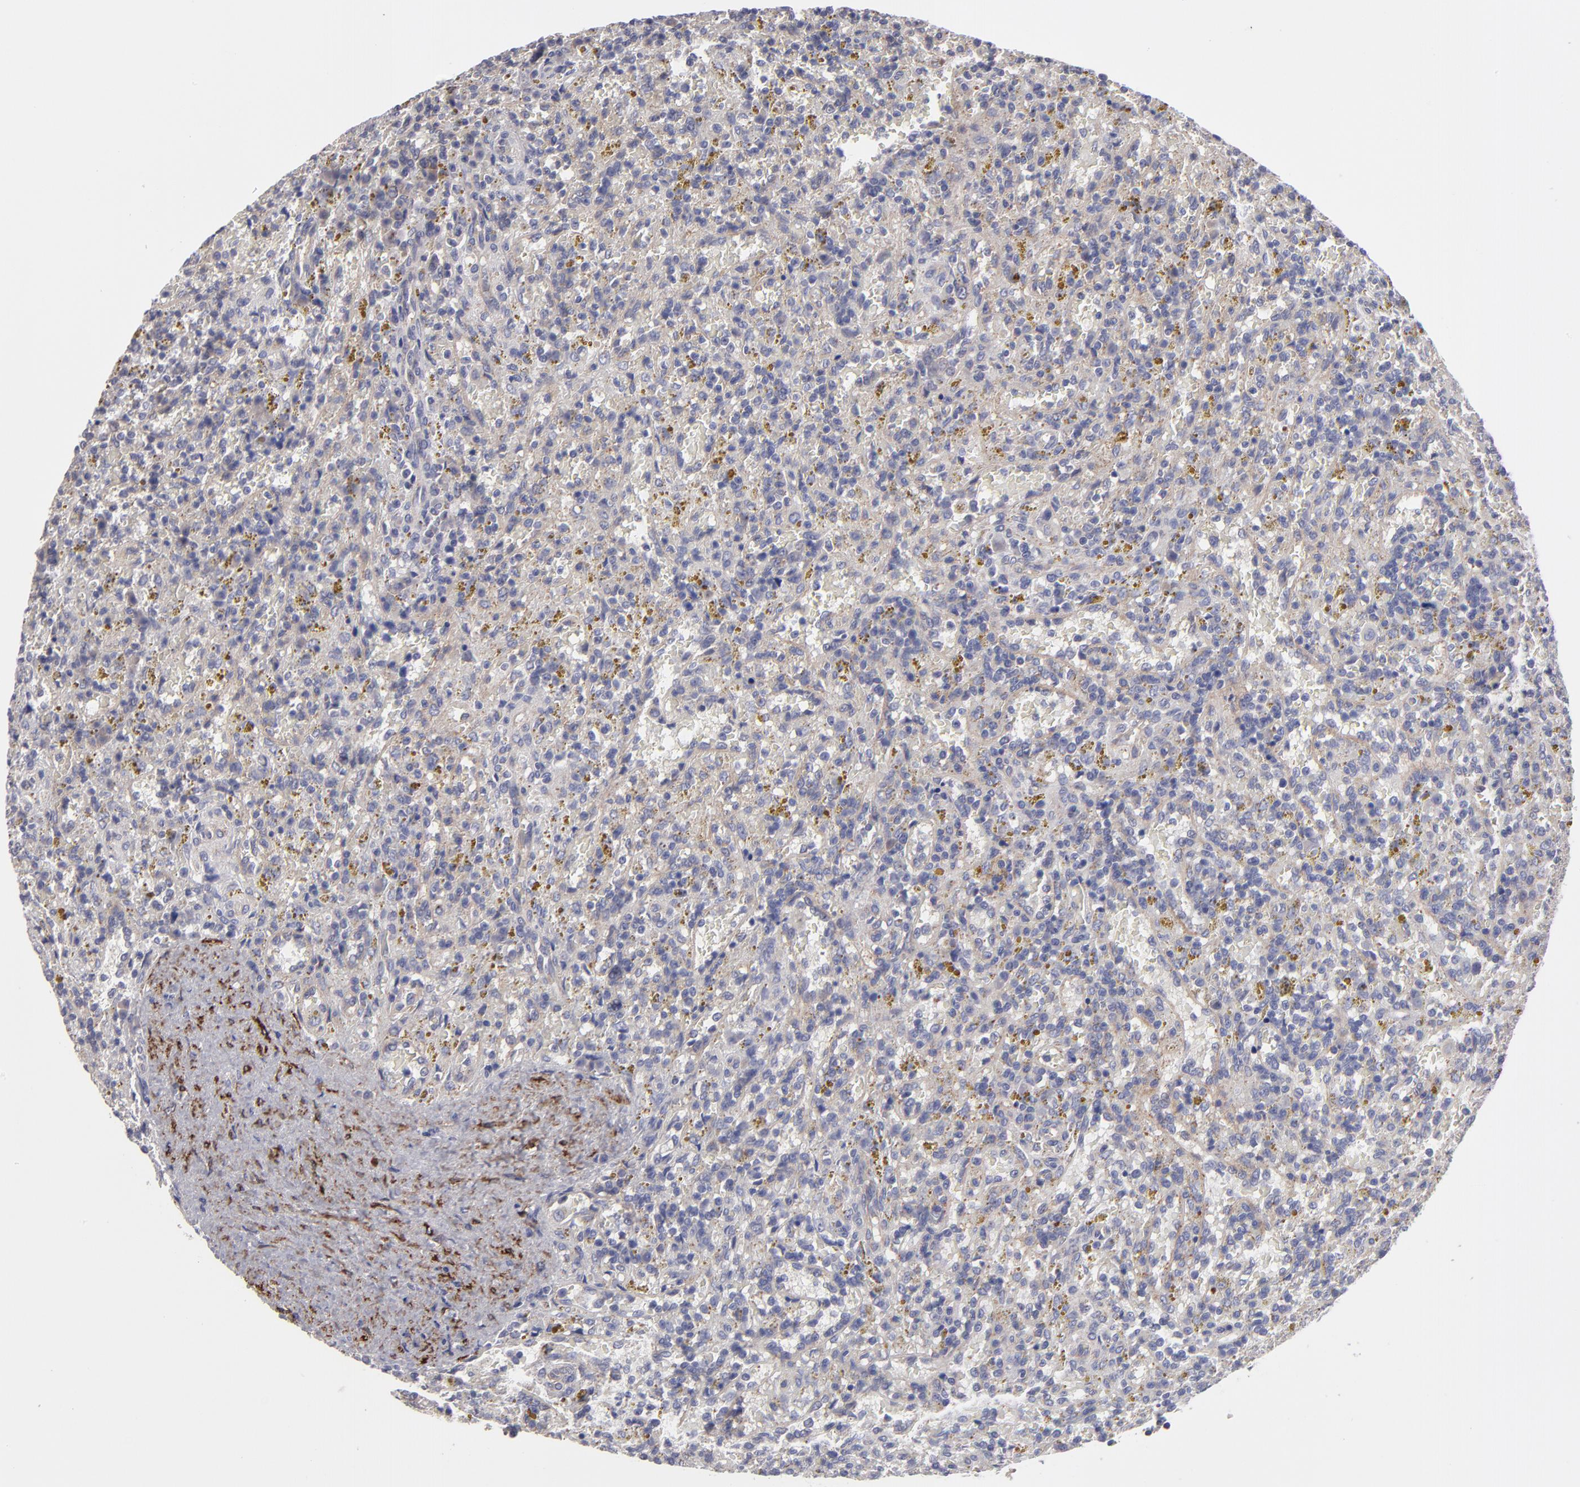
{"staining": {"intensity": "negative", "quantity": "none", "location": "none"}, "tissue": "lymphoma", "cell_type": "Tumor cells", "image_type": "cancer", "snomed": [{"axis": "morphology", "description": "Malignant lymphoma, non-Hodgkin's type, Low grade"}, {"axis": "topography", "description": "Spleen"}], "caption": "A micrograph of low-grade malignant lymphoma, non-Hodgkin's type stained for a protein exhibits no brown staining in tumor cells.", "gene": "SLMAP", "patient": {"sex": "female", "age": 65}}